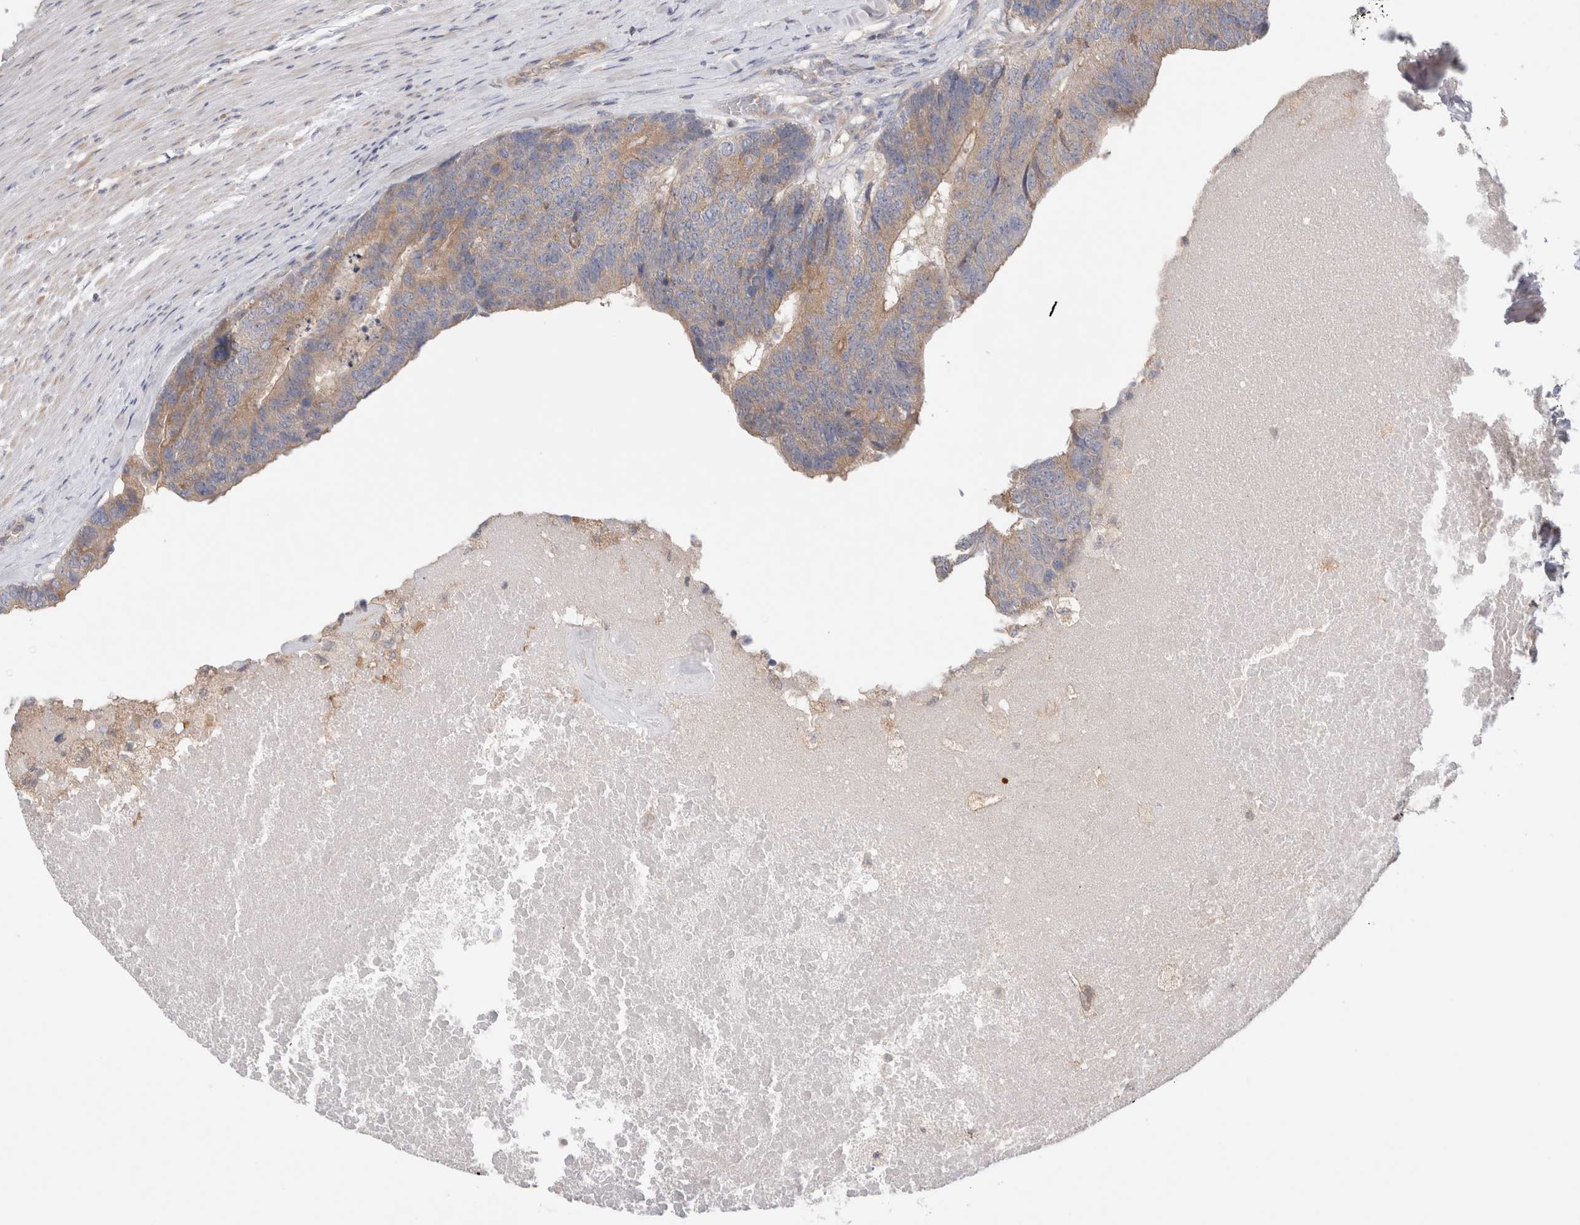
{"staining": {"intensity": "moderate", "quantity": ">75%", "location": "cytoplasmic/membranous"}, "tissue": "colorectal cancer", "cell_type": "Tumor cells", "image_type": "cancer", "snomed": [{"axis": "morphology", "description": "Adenocarcinoma, NOS"}, {"axis": "topography", "description": "Colon"}], "caption": "High-magnification brightfield microscopy of colorectal adenocarcinoma stained with DAB (brown) and counterstained with hematoxylin (blue). tumor cells exhibit moderate cytoplasmic/membranous staining is seen in approximately>75% of cells. Nuclei are stained in blue.", "gene": "IFT74", "patient": {"sex": "female", "age": 67}}